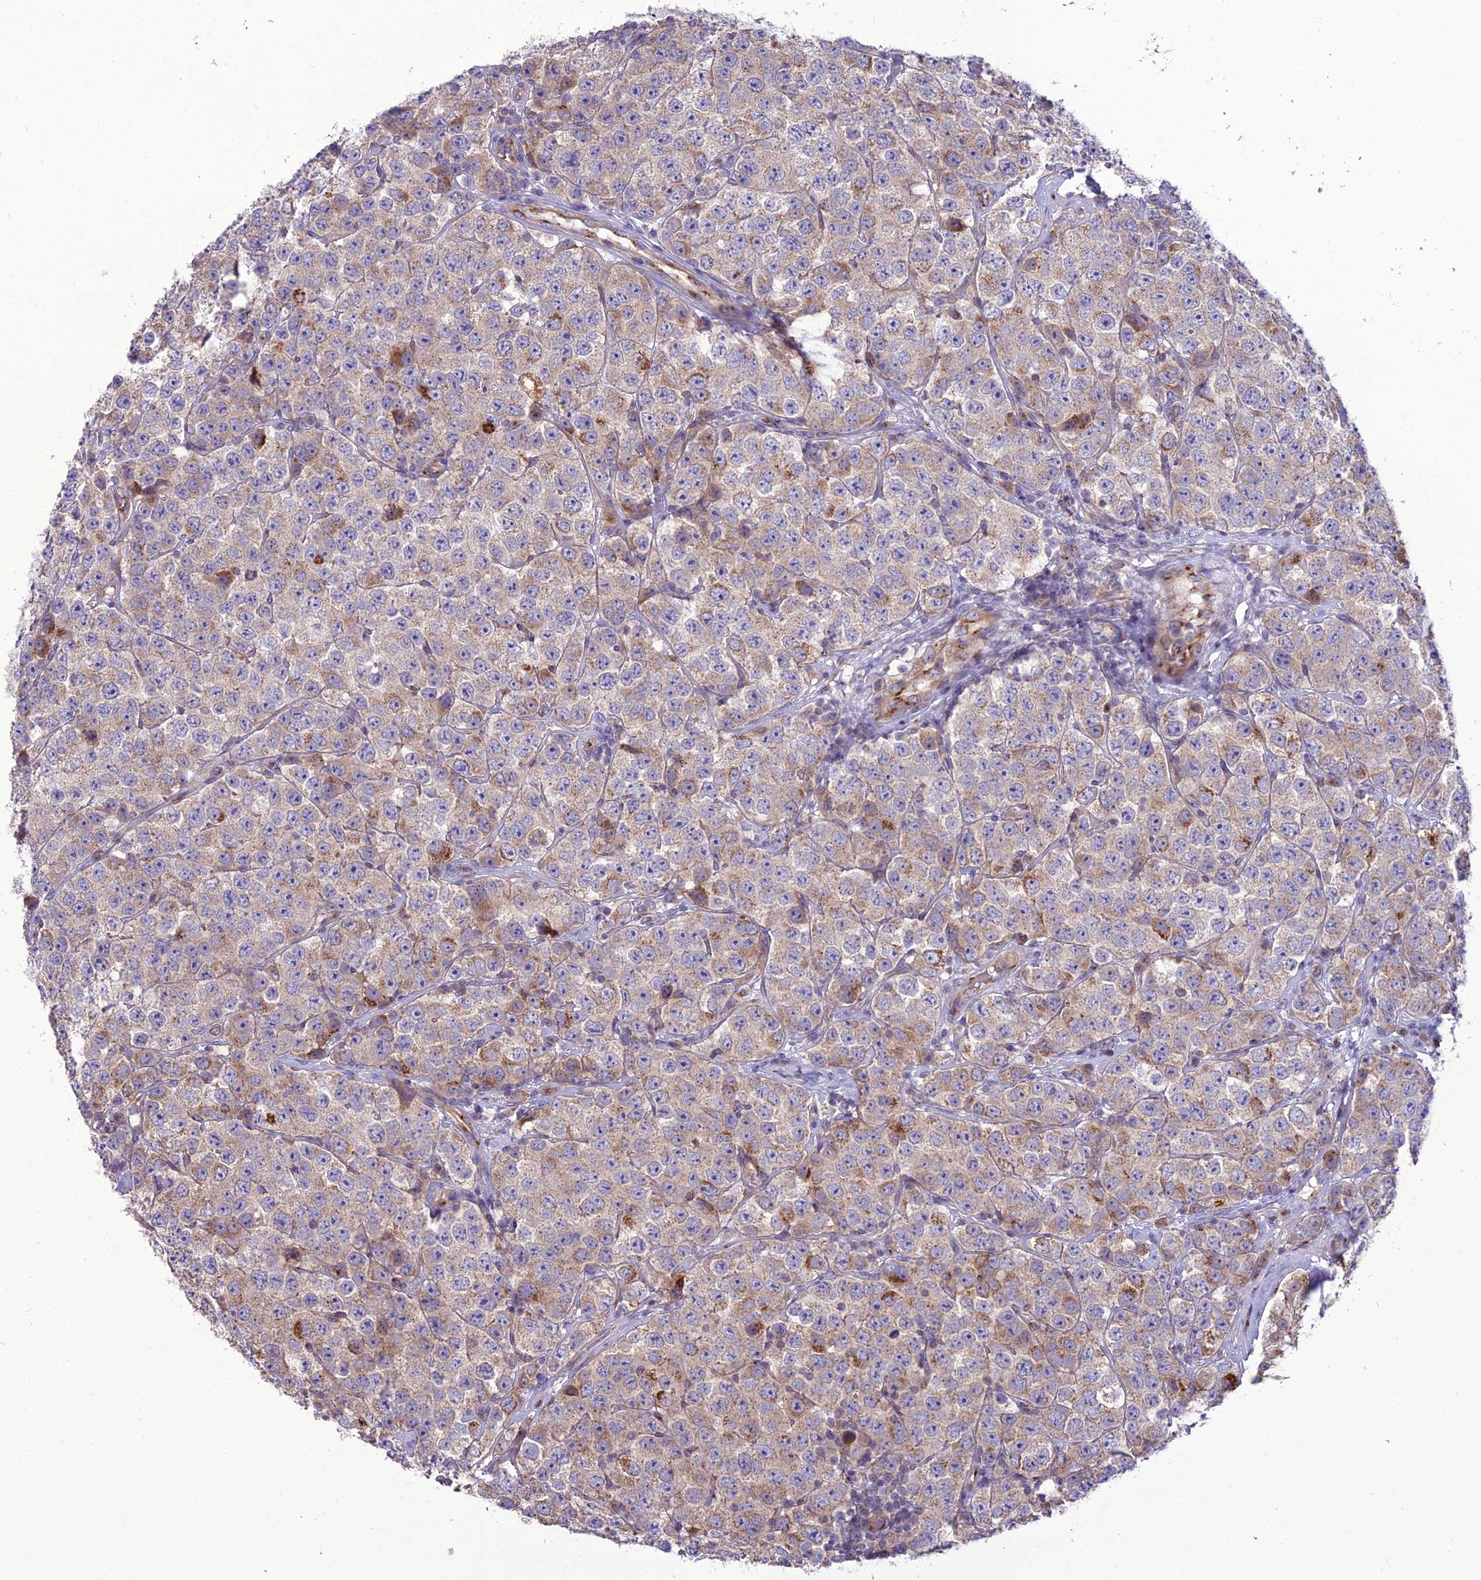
{"staining": {"intensity": "moderate", "quantity": "25%-75%", "location": "cytoplasmic/membranous"}, "tissue": "testis cancer", "cell_type": "Tumor cells", "image_type": "cancer", "snomed": [{"axis": "morphology", "description": "Seminoma, NOS"}, {"axis": "topography", "description": "Testis"}], "caption": "Human testis cancer stained for a protein (brown) exhibits moderate cytoplasmic/membranous positive staining in approximately 25%-75% of tumor cells.", "gene": "SPRYD7", "patient": {"sex": "male", "age": 28}}